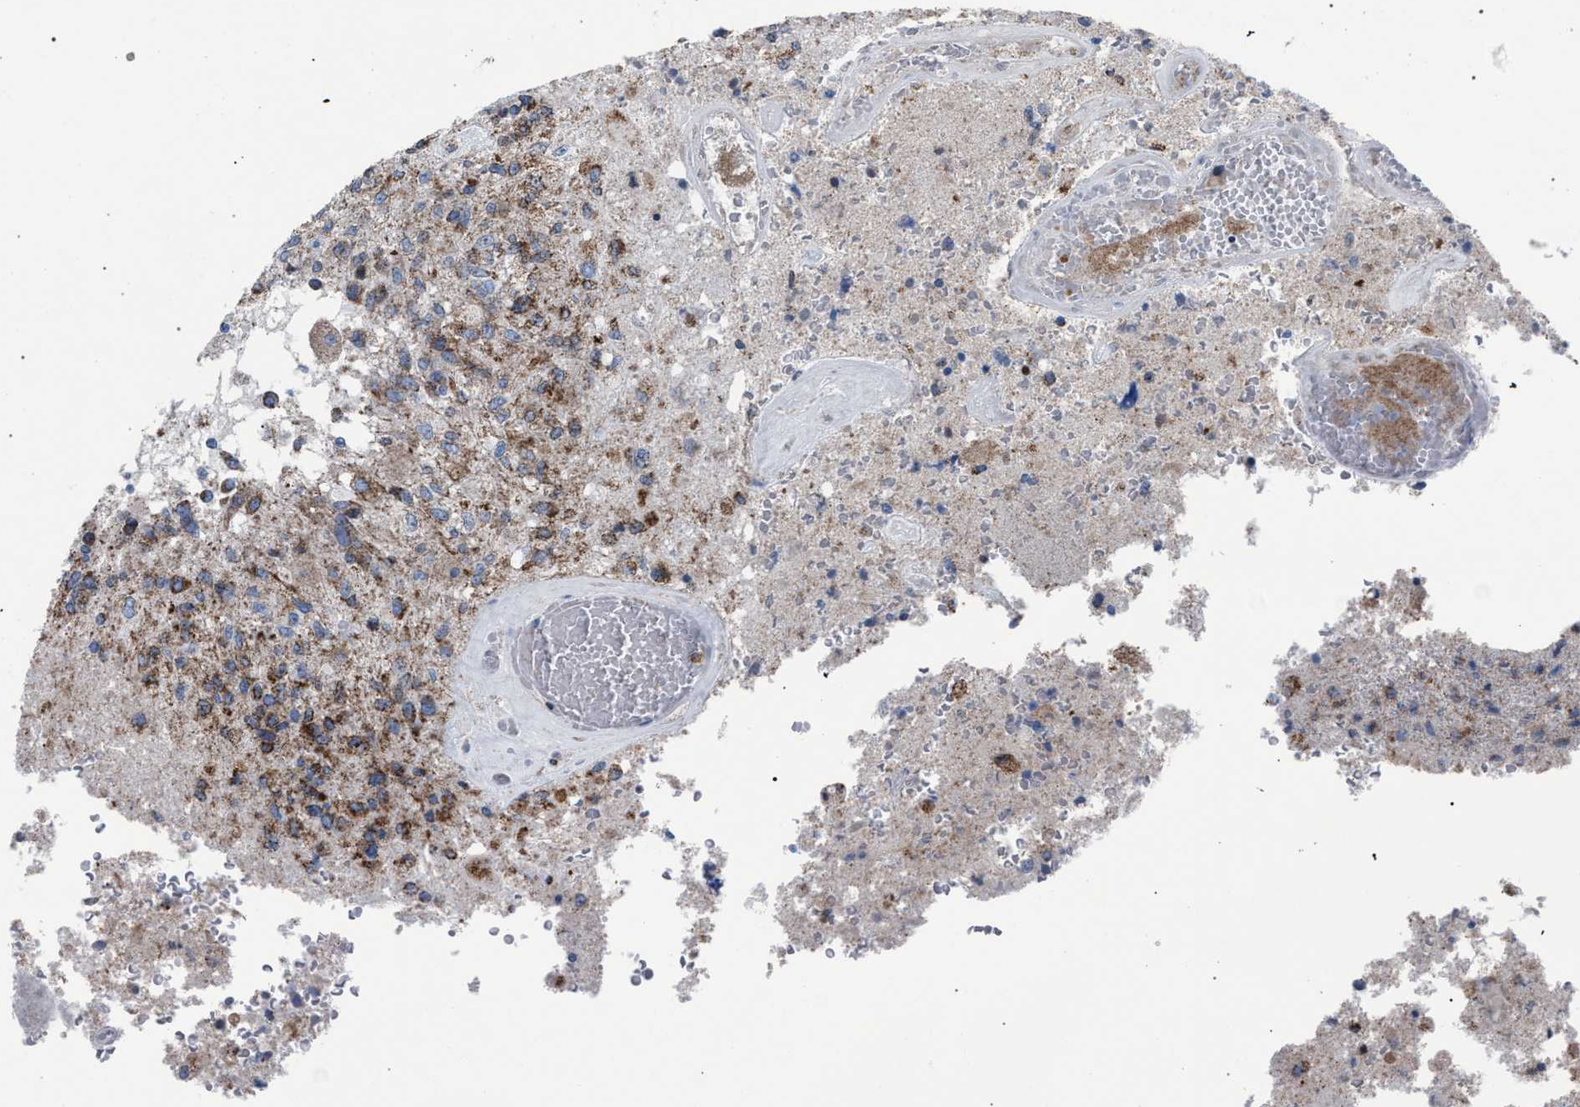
{"staining": {"intensity": "moderate", "quantity": ">75%", "location": "cytoplasmic/membranous"}, "tissue": "glioma", "cell_type": "Tumor cells", "image_type": "cancer", "snomed": [{"axis": "morphology", "description": "Normal tissue, NOS"}, {"axis": "morphology", "description": "Glioma, malignant, High grade"}, {"axis": "topography", "description": "Cerebral cortex"}], "caption": "Moderate cytoplasmic/membranous staining is present in about >75% of tumor cells in malignant glioma (high-grade).", "gene": "HSD17B4", "patient": {"sex": "male", "age": 77}}